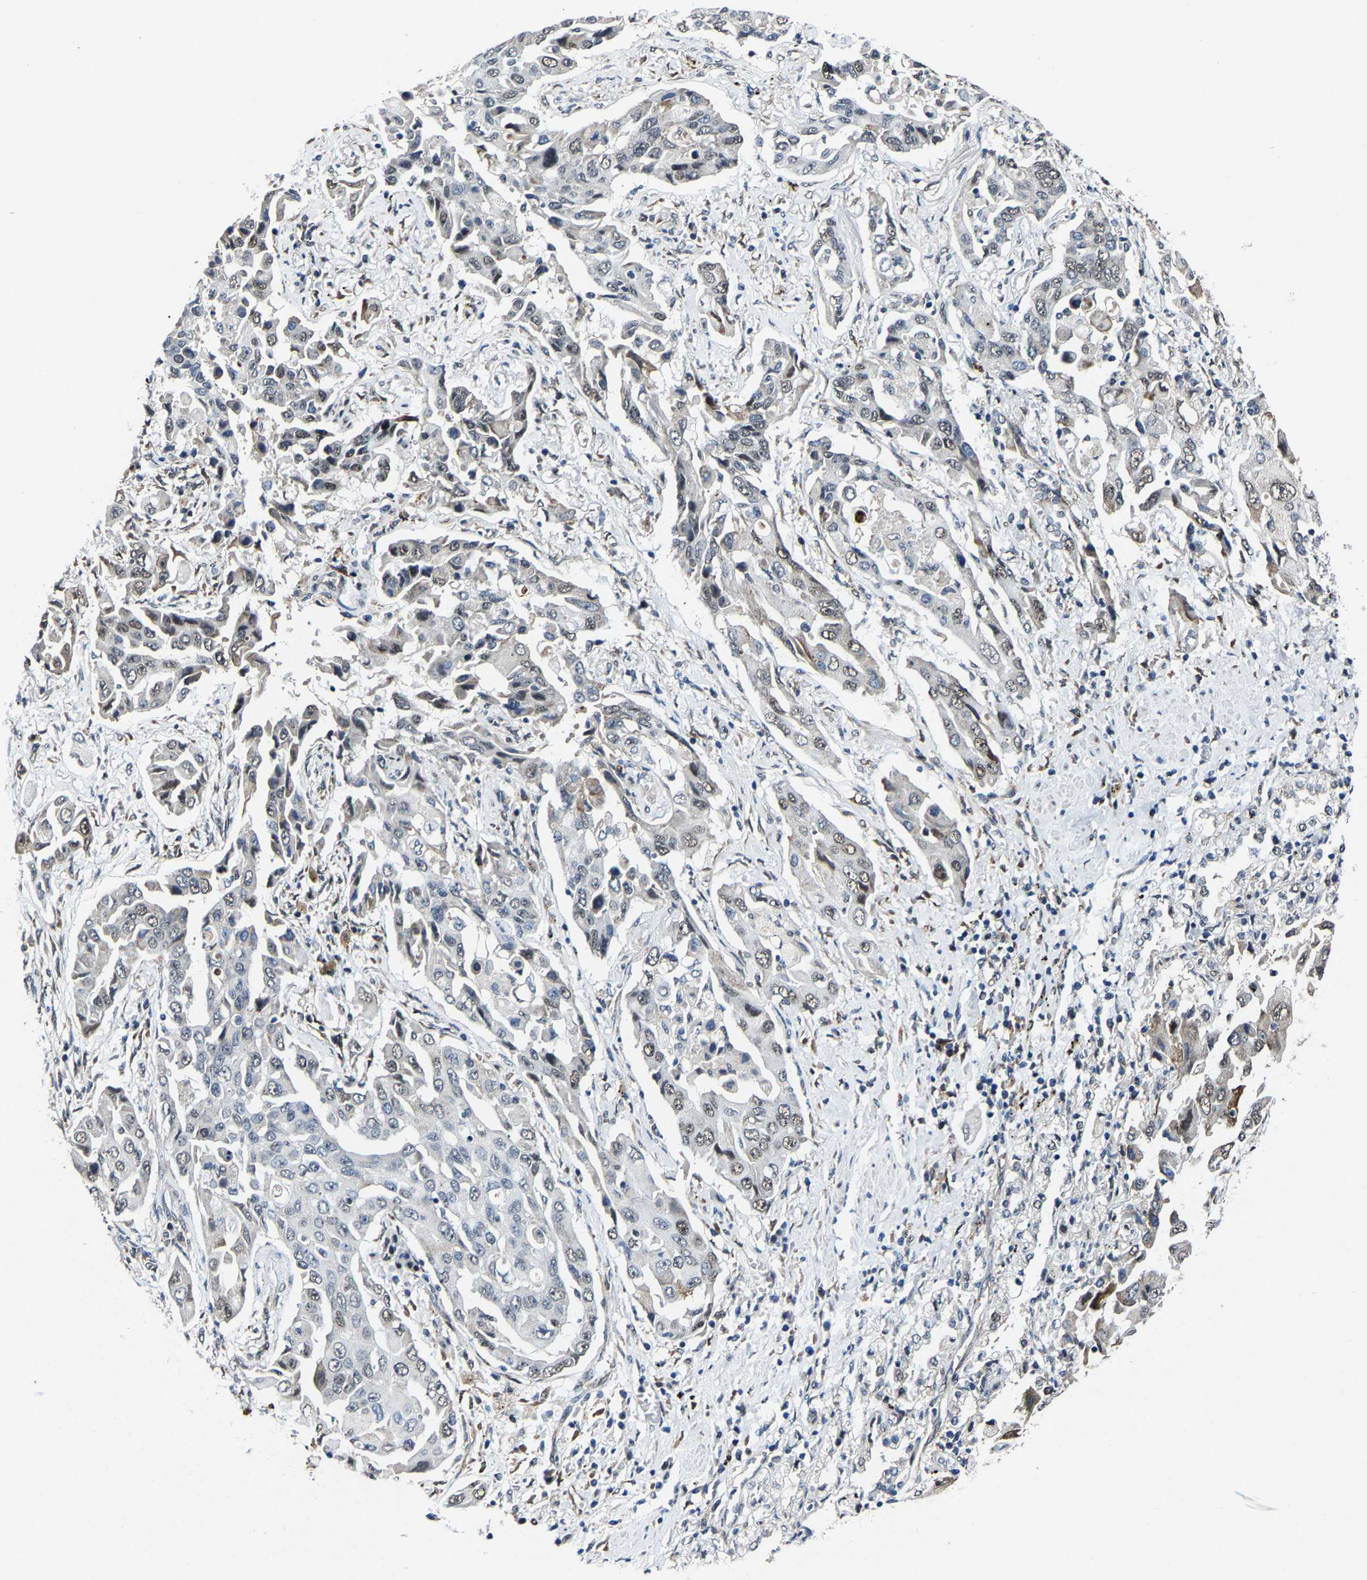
{"staining": {"intensity": "weak", "quantity": "25%-75%", "location": "nuclear"}, "tissue": "lung cancer", "cell_type": "Tumor cells", "image_type": "cancer", "snomed": [{"axis": "morphology", "description": "Adenocarcinoma, NOS"}, {"axis": "topography", "description": "Lung"}], "caption": "Protein expression analysis of lung adenocarcinoma displays weak nuclear expression in approximately 25%-75% of tumor cells. Immunohistochemistry (ihc) stains the protein in brown and the nuclei are stained blue.", "gene": "METTL1", "patient": {"sex": "female", "age": 65}}